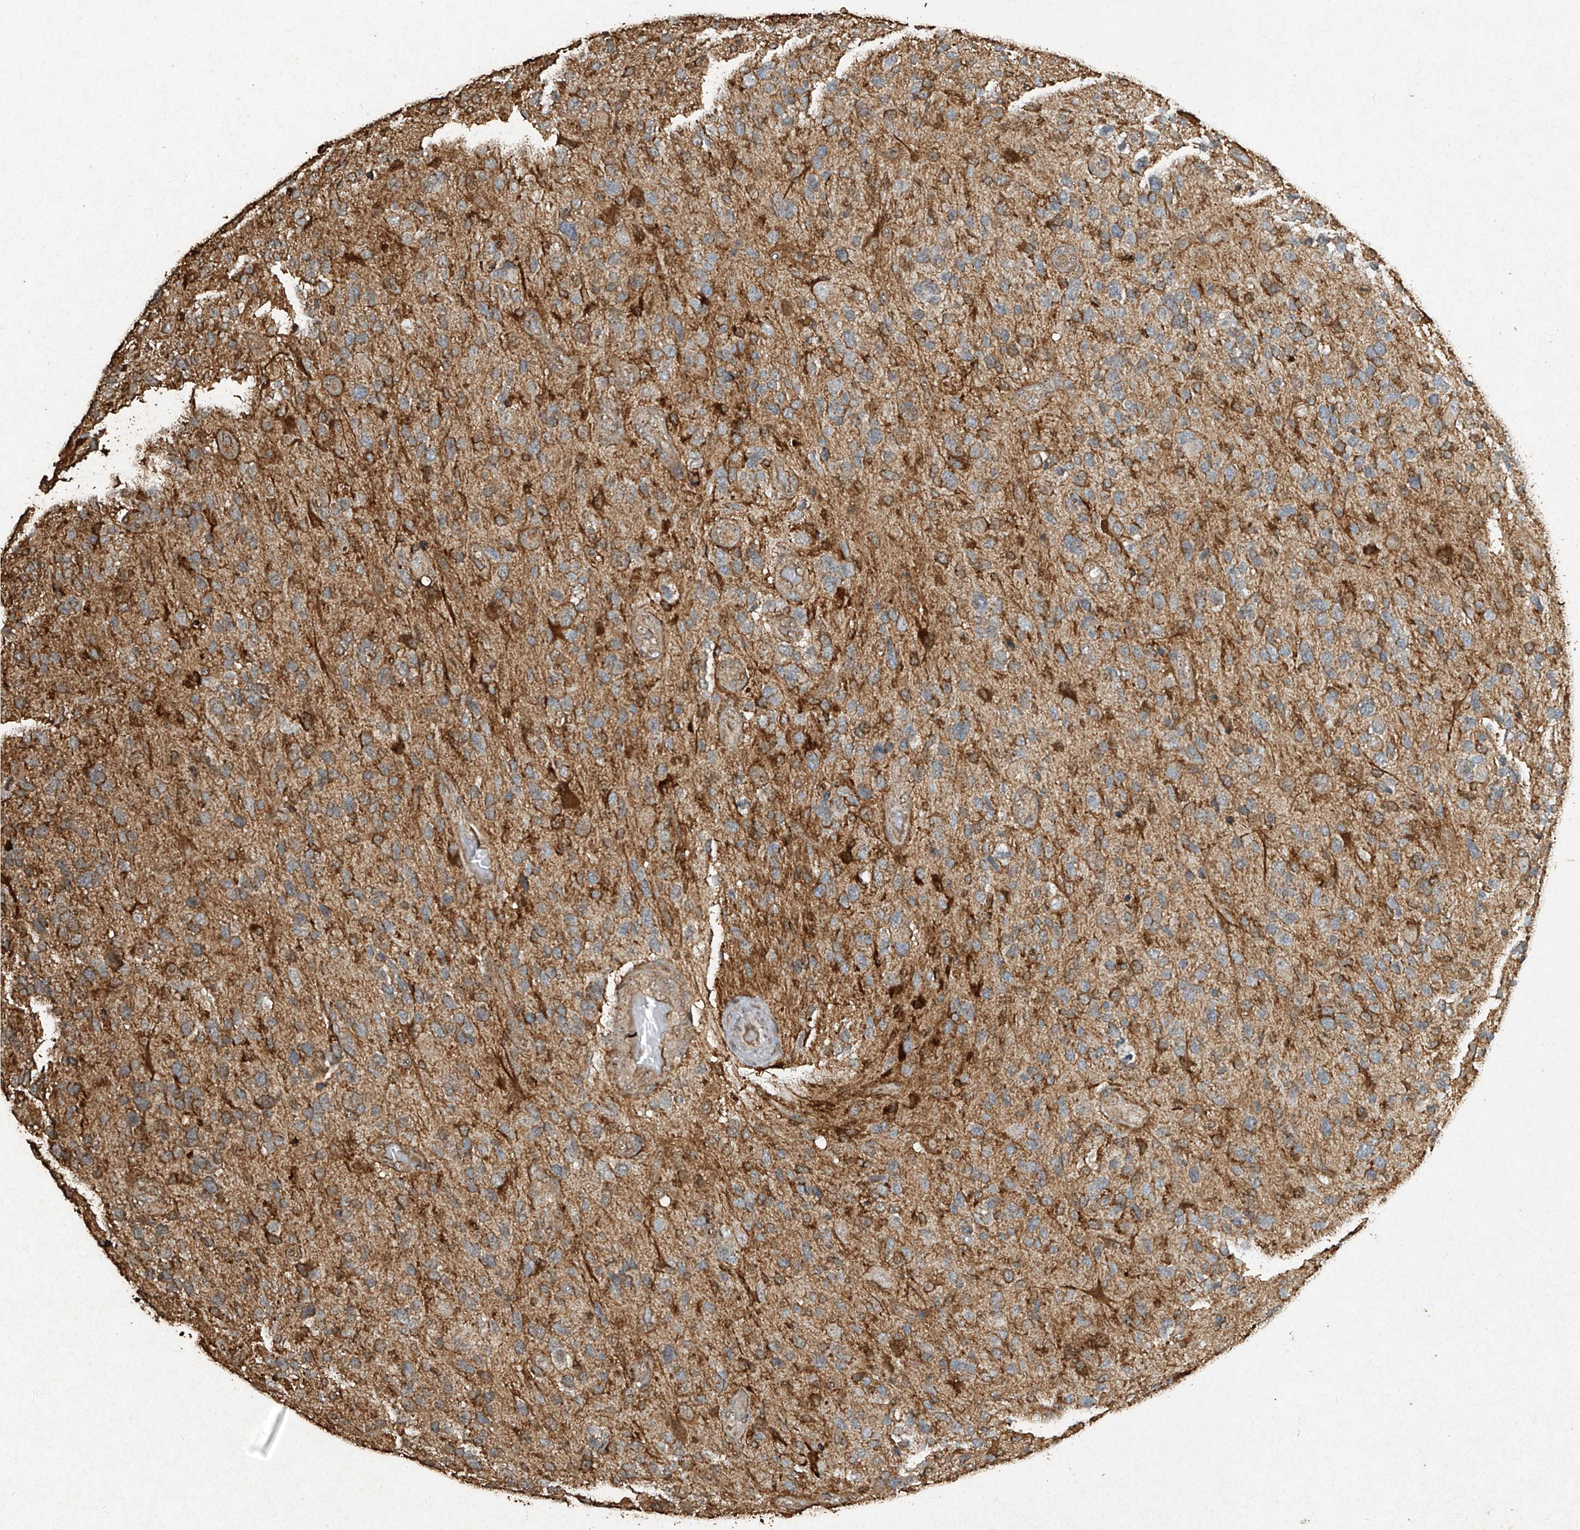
{"staining": {"intensity": "moderate", "quantity": "25%-75%", "location": "cytoplasmic/membranous"}, "tissue": "glioma", "cell_type": "Tumor cells", "image_type": "cancer", "snomed": [{"axis": "morphology", "description": "Glioma, malignant, High grade"}, {"axis": "topography", "description": "Brain"}], "caption": "Approximately 25%-75% of tumor cells in glioma reveal moderate cytoplasmic/membranous protein expression as visualized by brown immunohistochemical staining.", "gene": "ERBB3", "patient": {"sex": "female", "age": 58}}